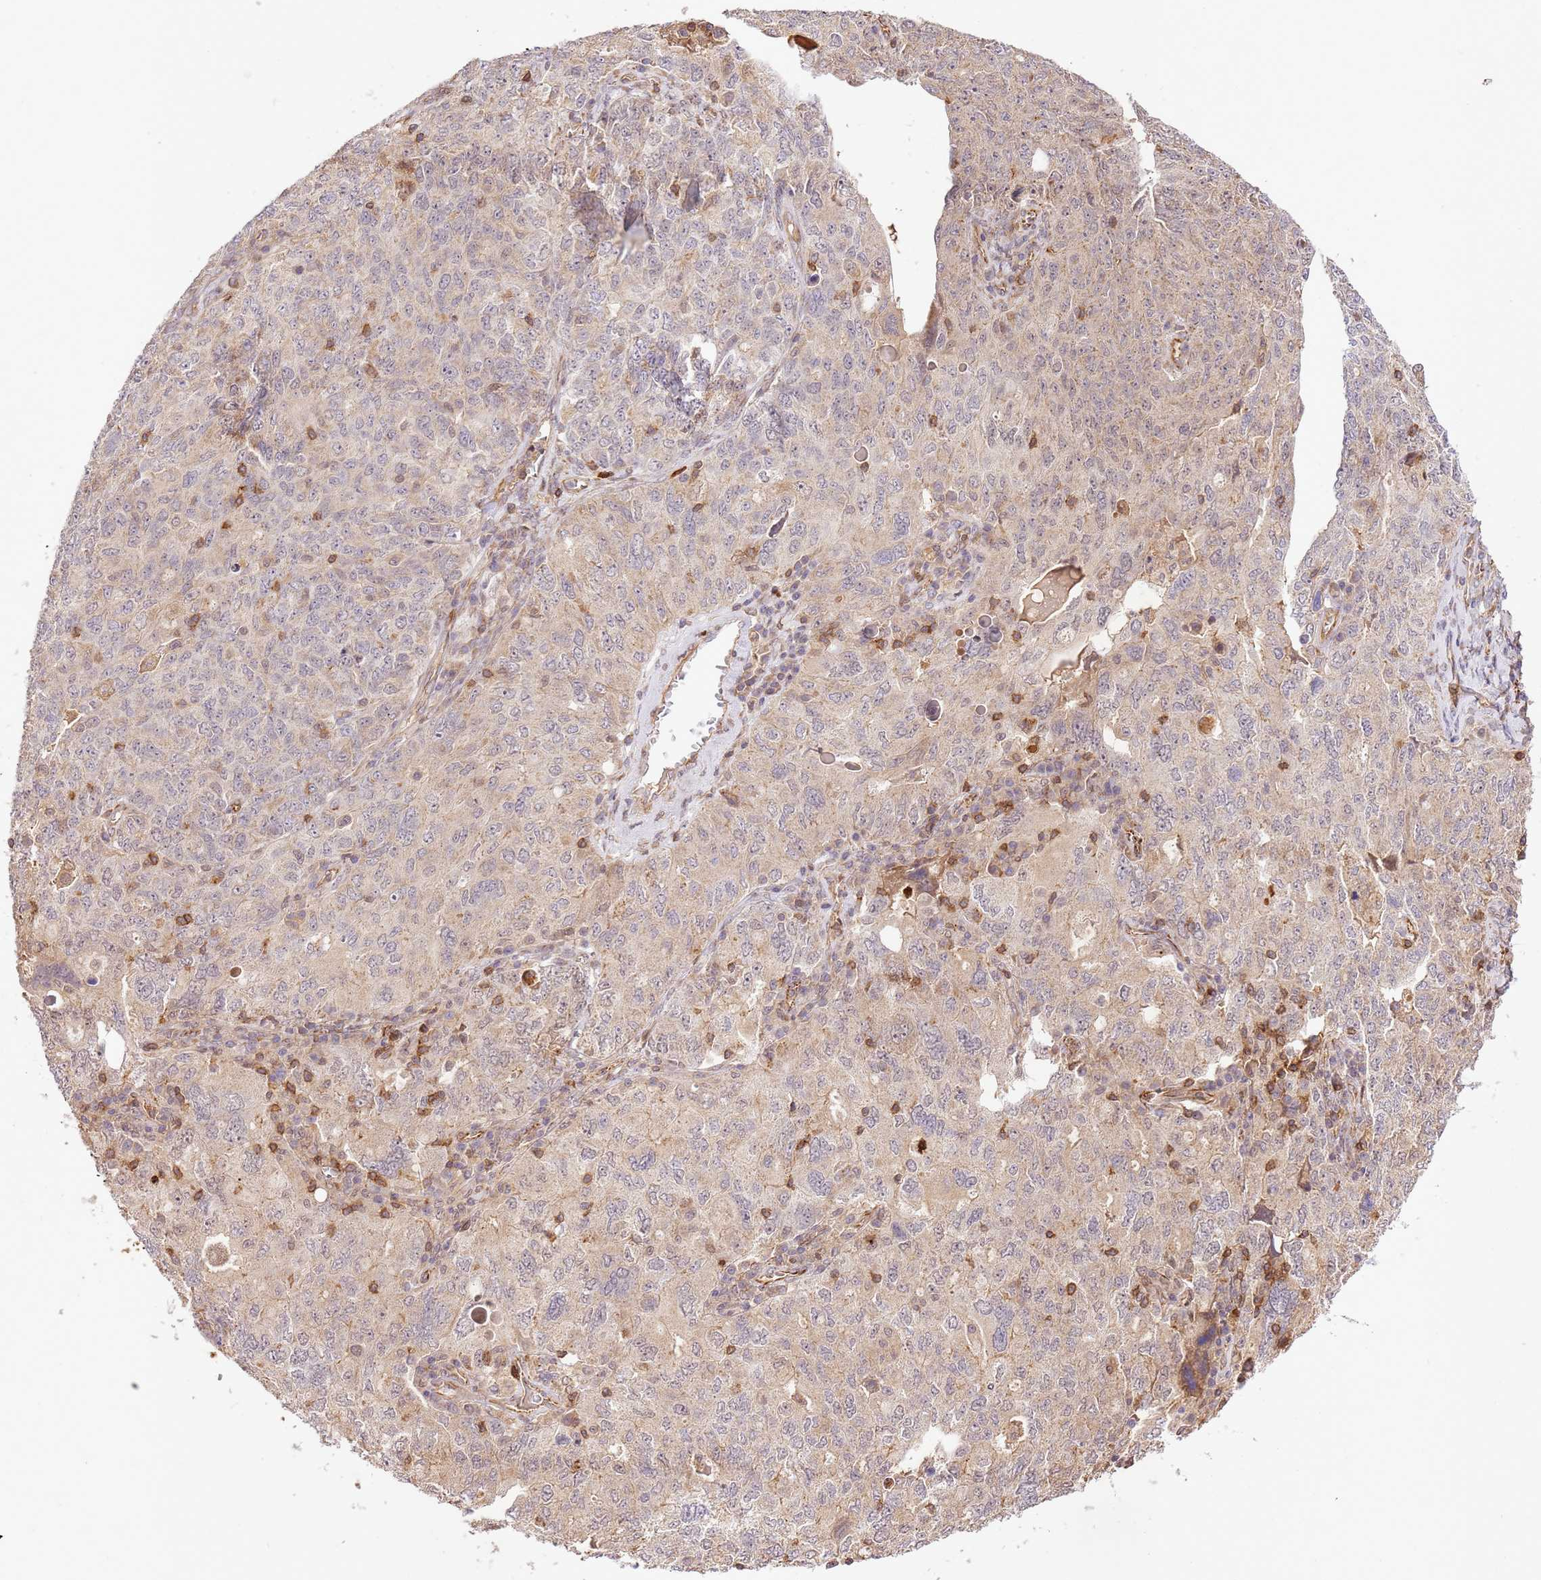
{"staining": {"intensity": "weak", "quantity": "<25%", "location": "cytoplasmic/membranous"}, "tissue": "ovarian cancer", "cell_type": "Tumor cells", "image_type": "cancer", "snomed": [{"axis": "morphology", "description": "Carcinoma, endometroid"}, {"axis": "topography", "description": "Ovary"}], "caption": "DAB immunohistochemical staining of human ovarian endometroid carcinoma demonstrates no significant positivity in tumor cells.", "gene": "KATNAL2", "patient": {"sex": "female", "age": 62}}